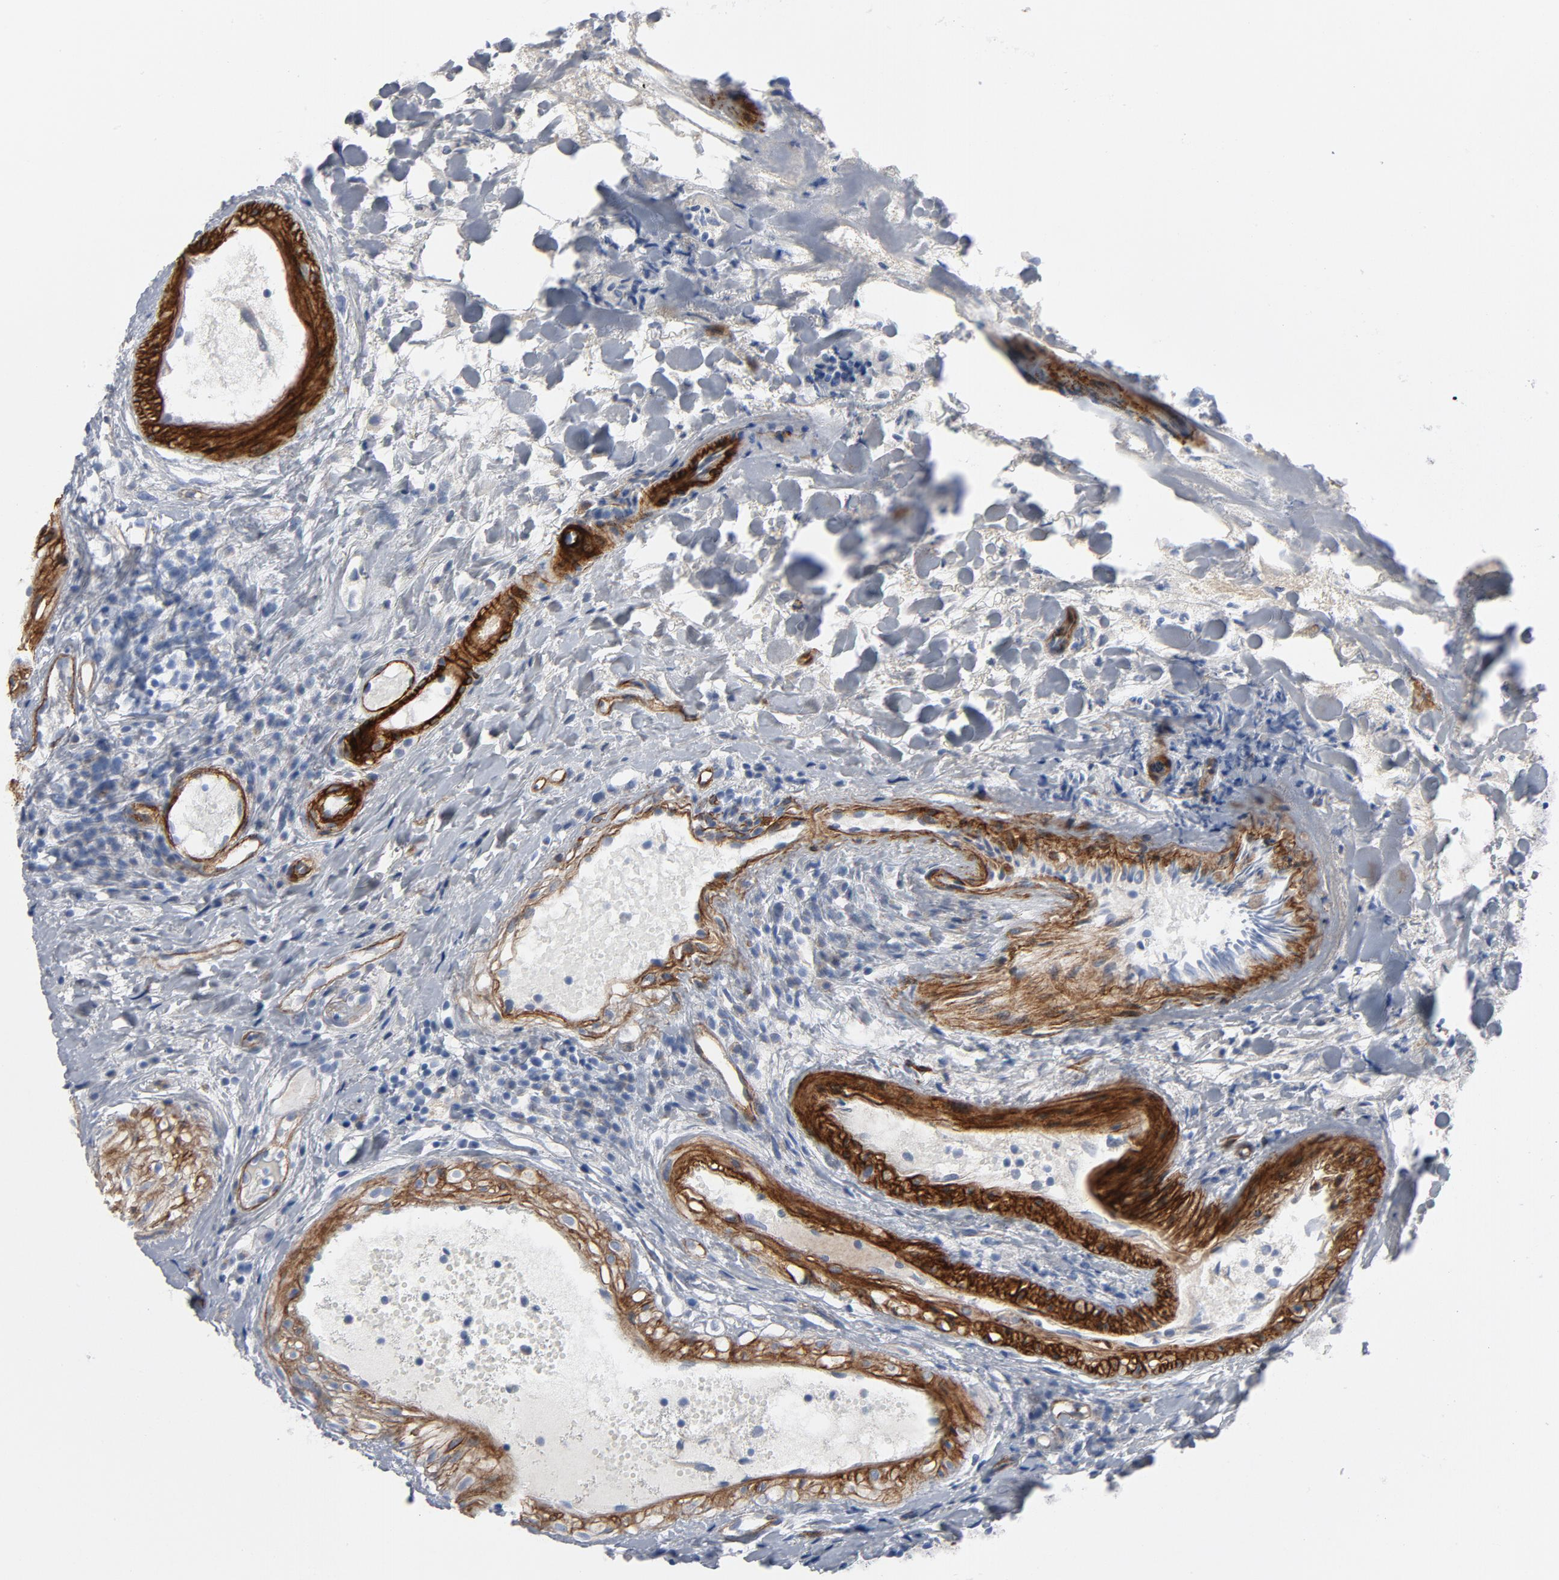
{"staining": {"intensity": "negative", "quantity": "none", "location": "none"}, "tissue": "urothelial cancer", "cell_type": "Tumor cells", "image_type": "cancer", "snomed": [{"axis": "morphology", "description": "Urothelial carcinoma, High grade"}, {"axis": "topography", "description": "Urinary bladder"}], "caption": "High power microscopy micrograph of an IHC photomicrograph of urothelial cancer, revealing no significant positivity in tumor cells.", "gene": "LAMC1", "patient": {"sex": "female", "age": 75}}